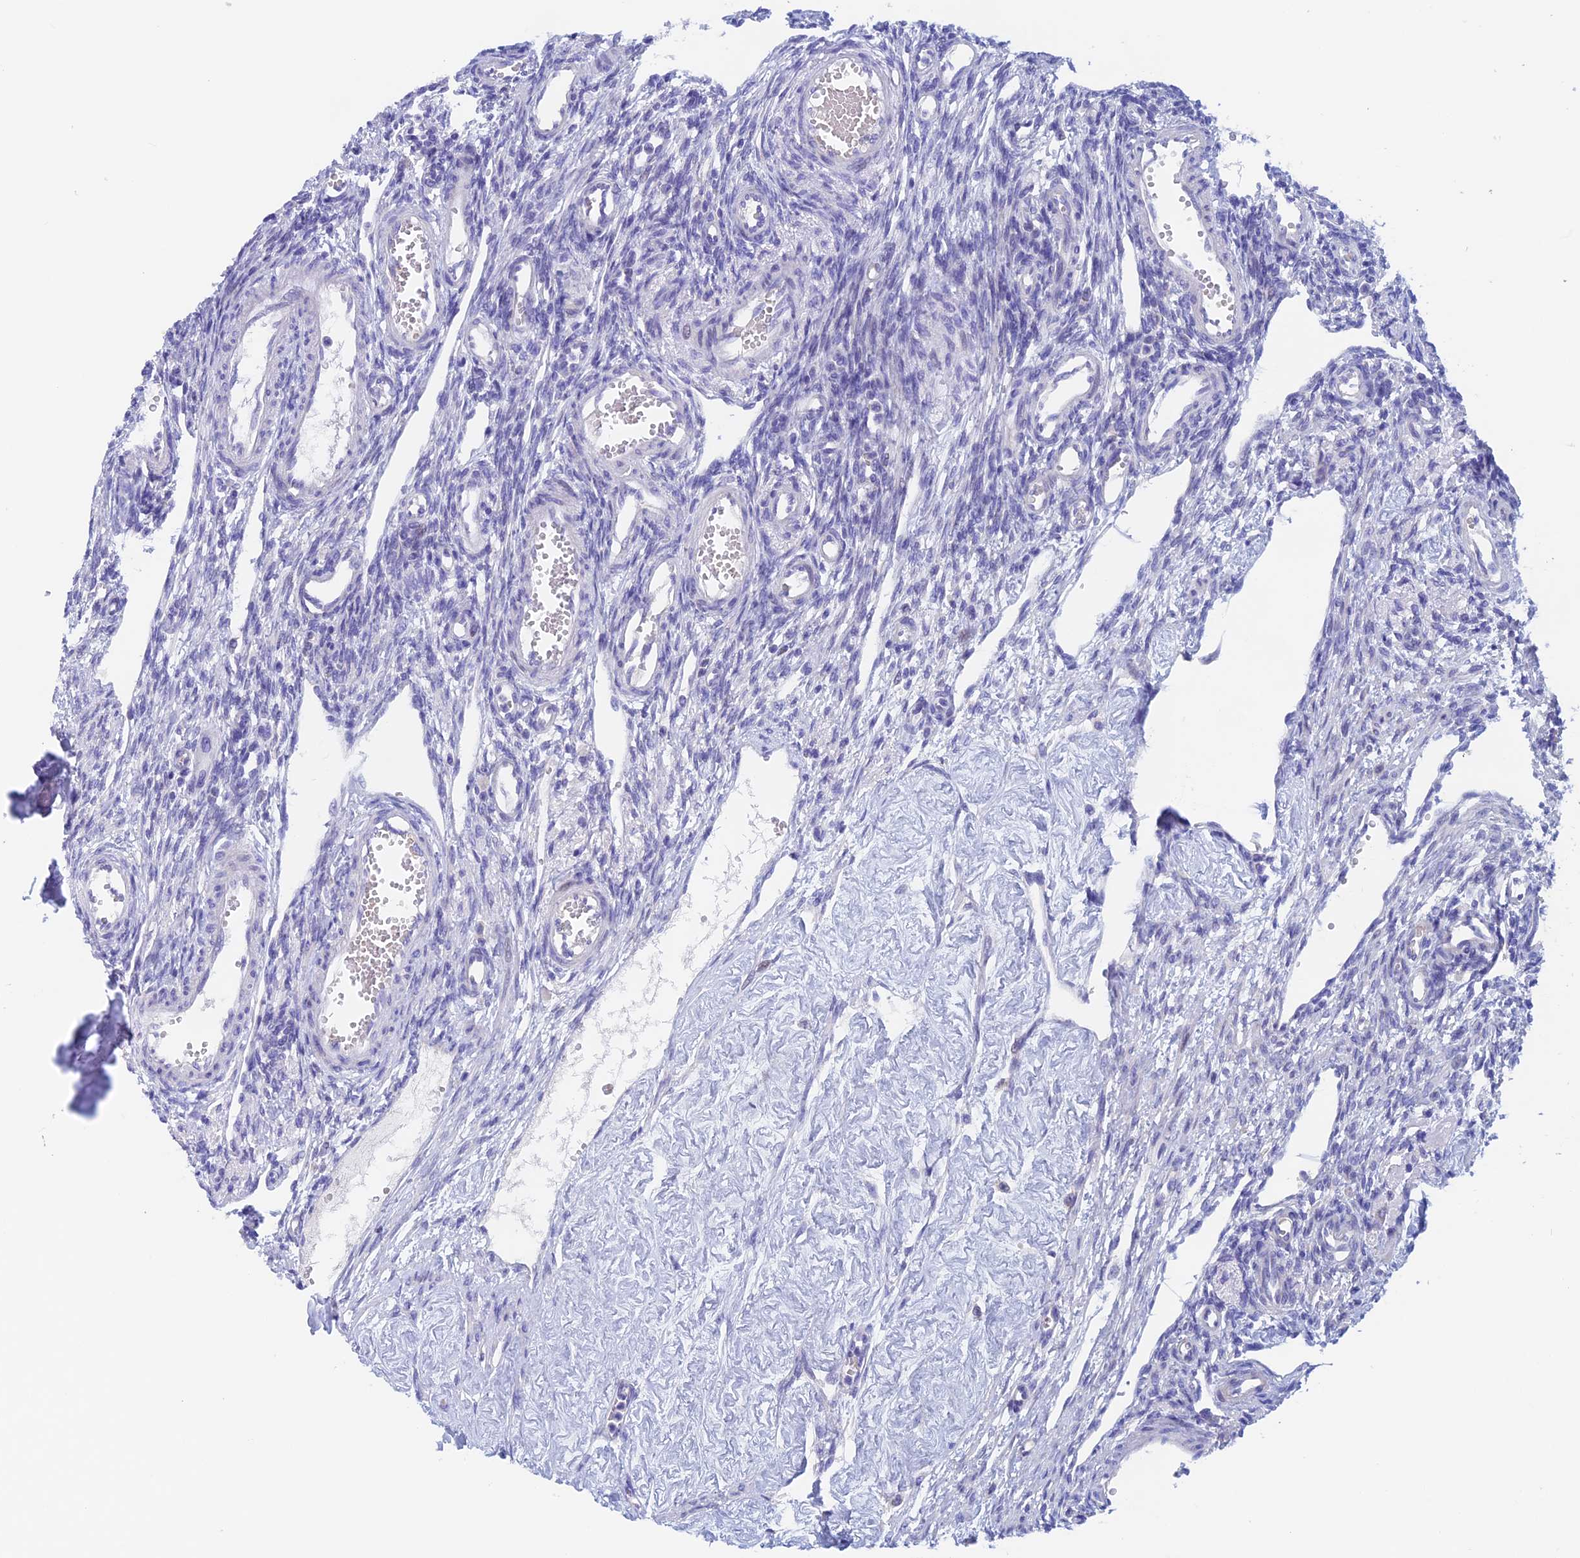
{"staining": {"intensity": "negative", "quantity": "none", "location": "none"}, "tissue": "ovary", "cell_type": "Follicle cells", "image_type": "normal", "snomed": [{"axis": "morphology", "description": "Normal tissue, NOS"}, {"axis": "morphology", "description": "Cyst, NOS"}, {"axis": "topography", "description": "Ovary"}], "caption": "IHC histopathology image of unremarkable ovary: human ovary stained with DAB (3,3'-diaminobenzidine) displays no significant protein positivity in follicle cells.", "gene": "PSMC3IP", "patient": {"sex": "female", "age": 33}}